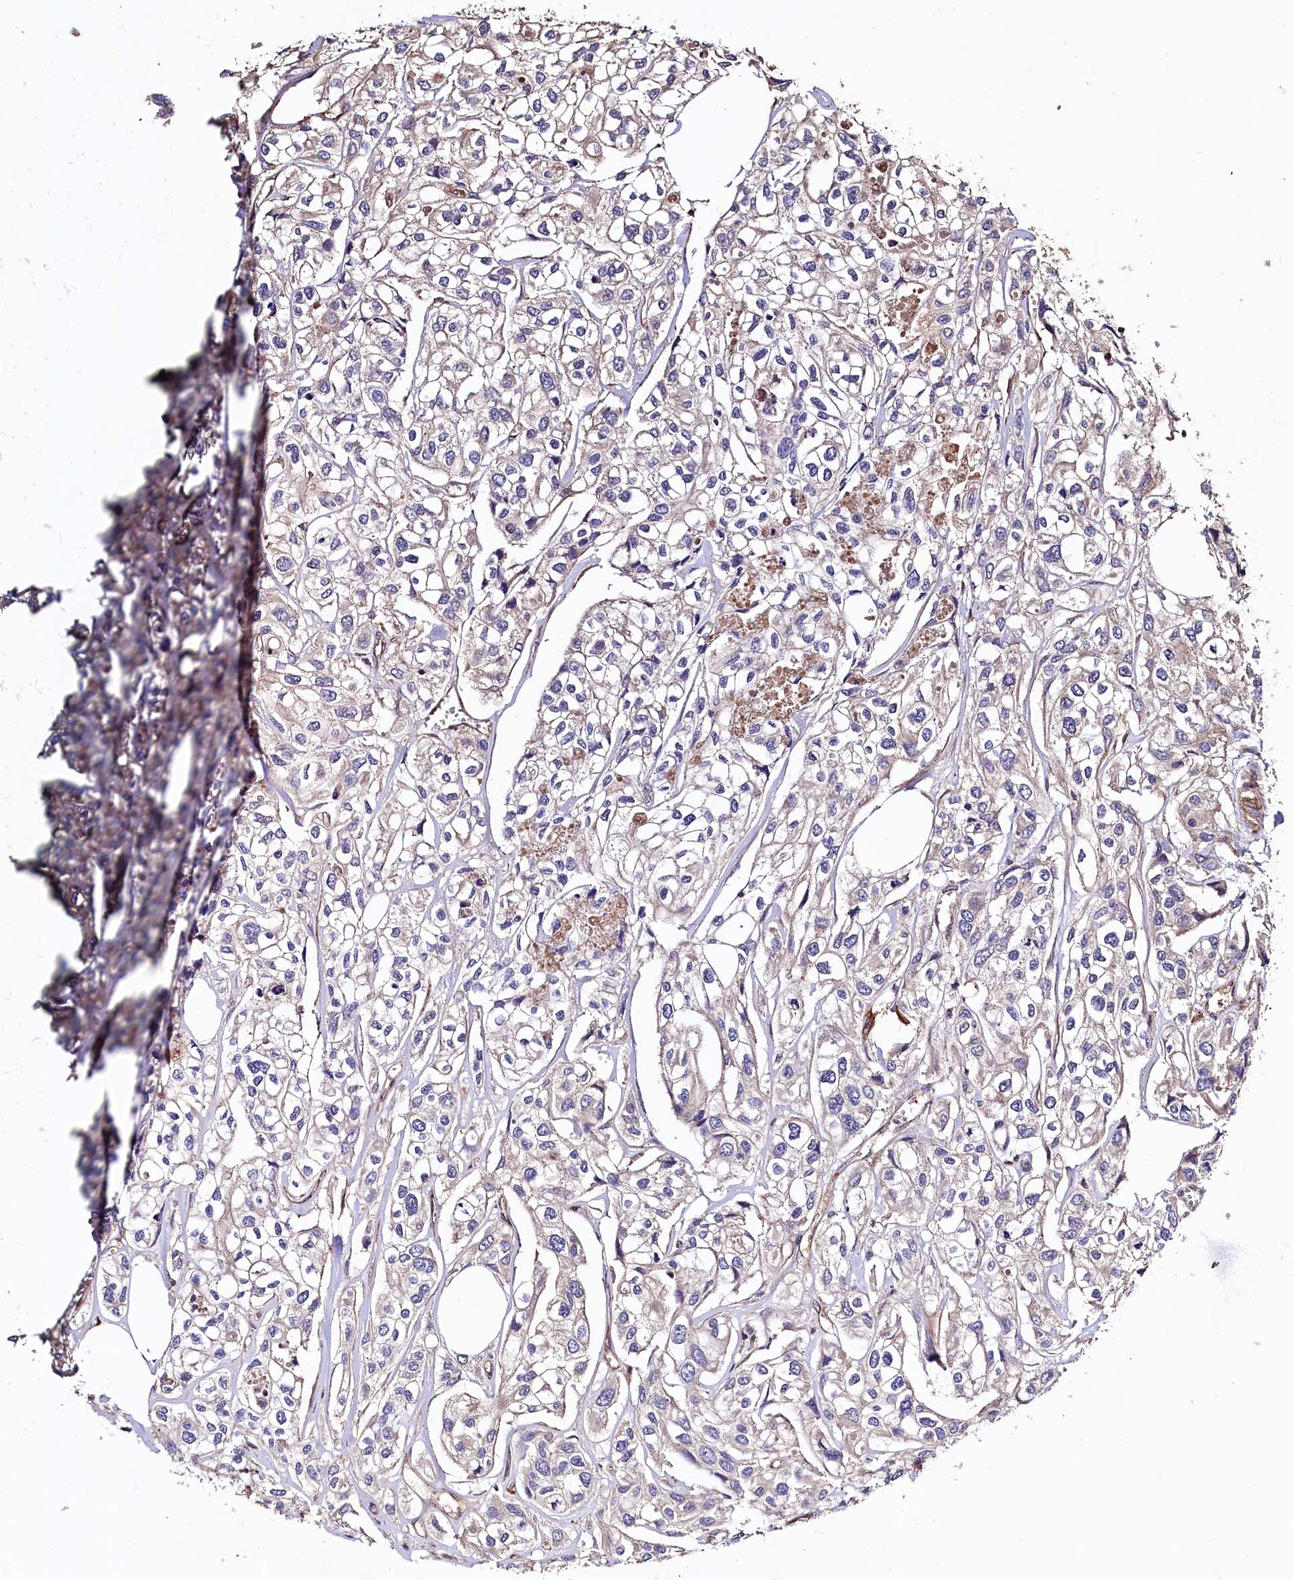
{"staining": {"intensity": "negative", "quantity": "none", "location": "none"}, "tissue": "urothelial cancer", "cell_type": "Tumor cells", "image_type": "cancer", "snomed": [{"axis": "morphology", "description": "Urothelial carcinoma, High grade"}, {"axis": "topography", "description": "Urinary bladder"}], "caption": "Urothelial carcinoma (high-grade) stained for a protein using immunohistochemistry (IHC) exhibits no expression tumor cells.", "gene": "KLHDC4", "patient": {"sex": "male", "age": 67}}